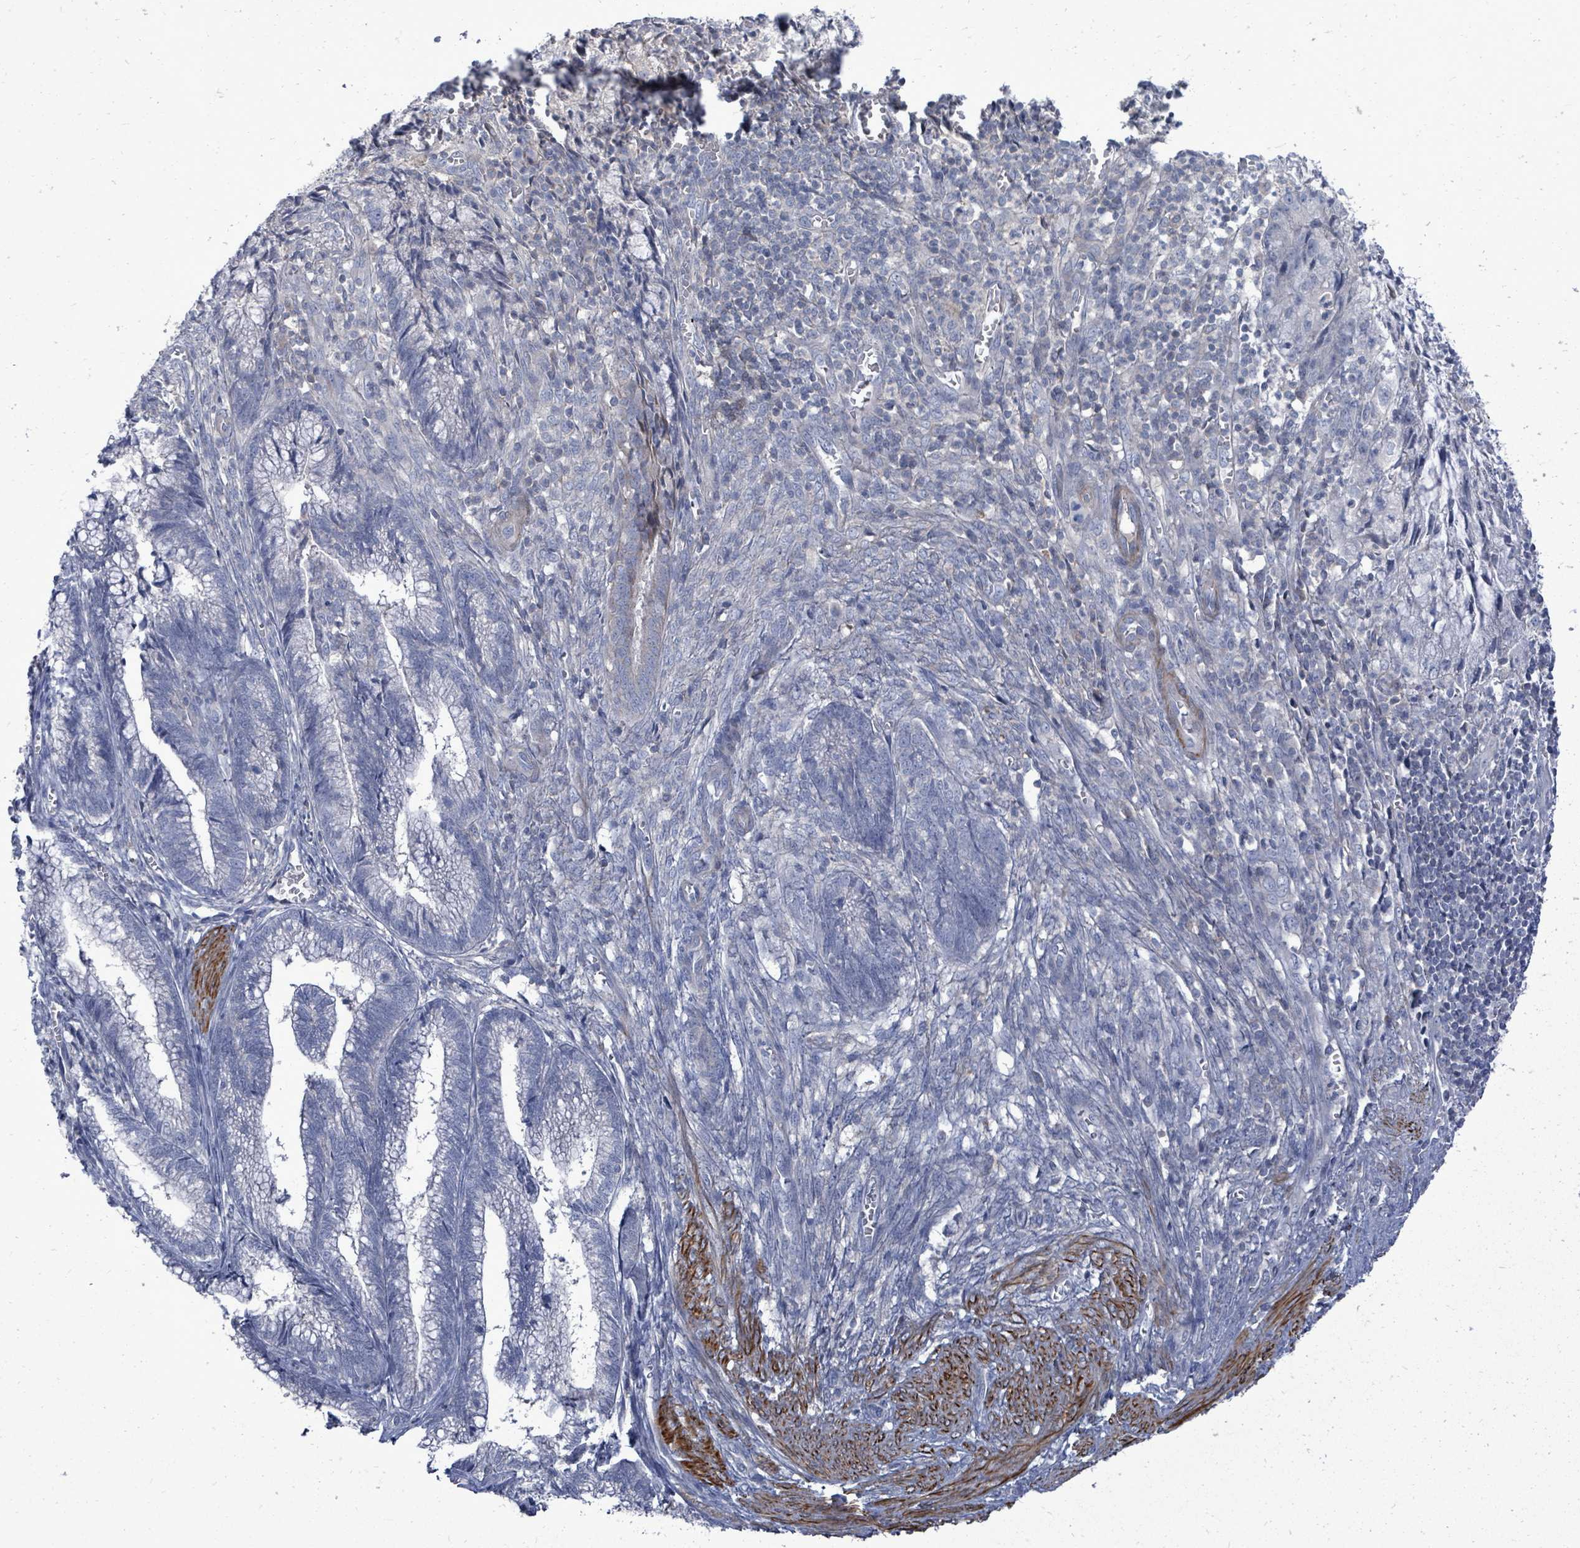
{"staining": {"intensity": "negative", "quantity": "none", "location": "none"}, "tissue": "cervical cancer", "cell_type": "Tumor cells", "image_type": "cancer", "snomed": [{"axis": "morphology", "description": "Adenocarcinoma, NOS"}, {"axis": "topography", "description": "Cervix"}], "caption": "The immunohistochemistry (IHC) micrograph has no significant staining in tumor cells of adenocarcinoma (cervical) tissue.", "gene": "ARGFX", "patient": {"sex": "female", "age": 44}}